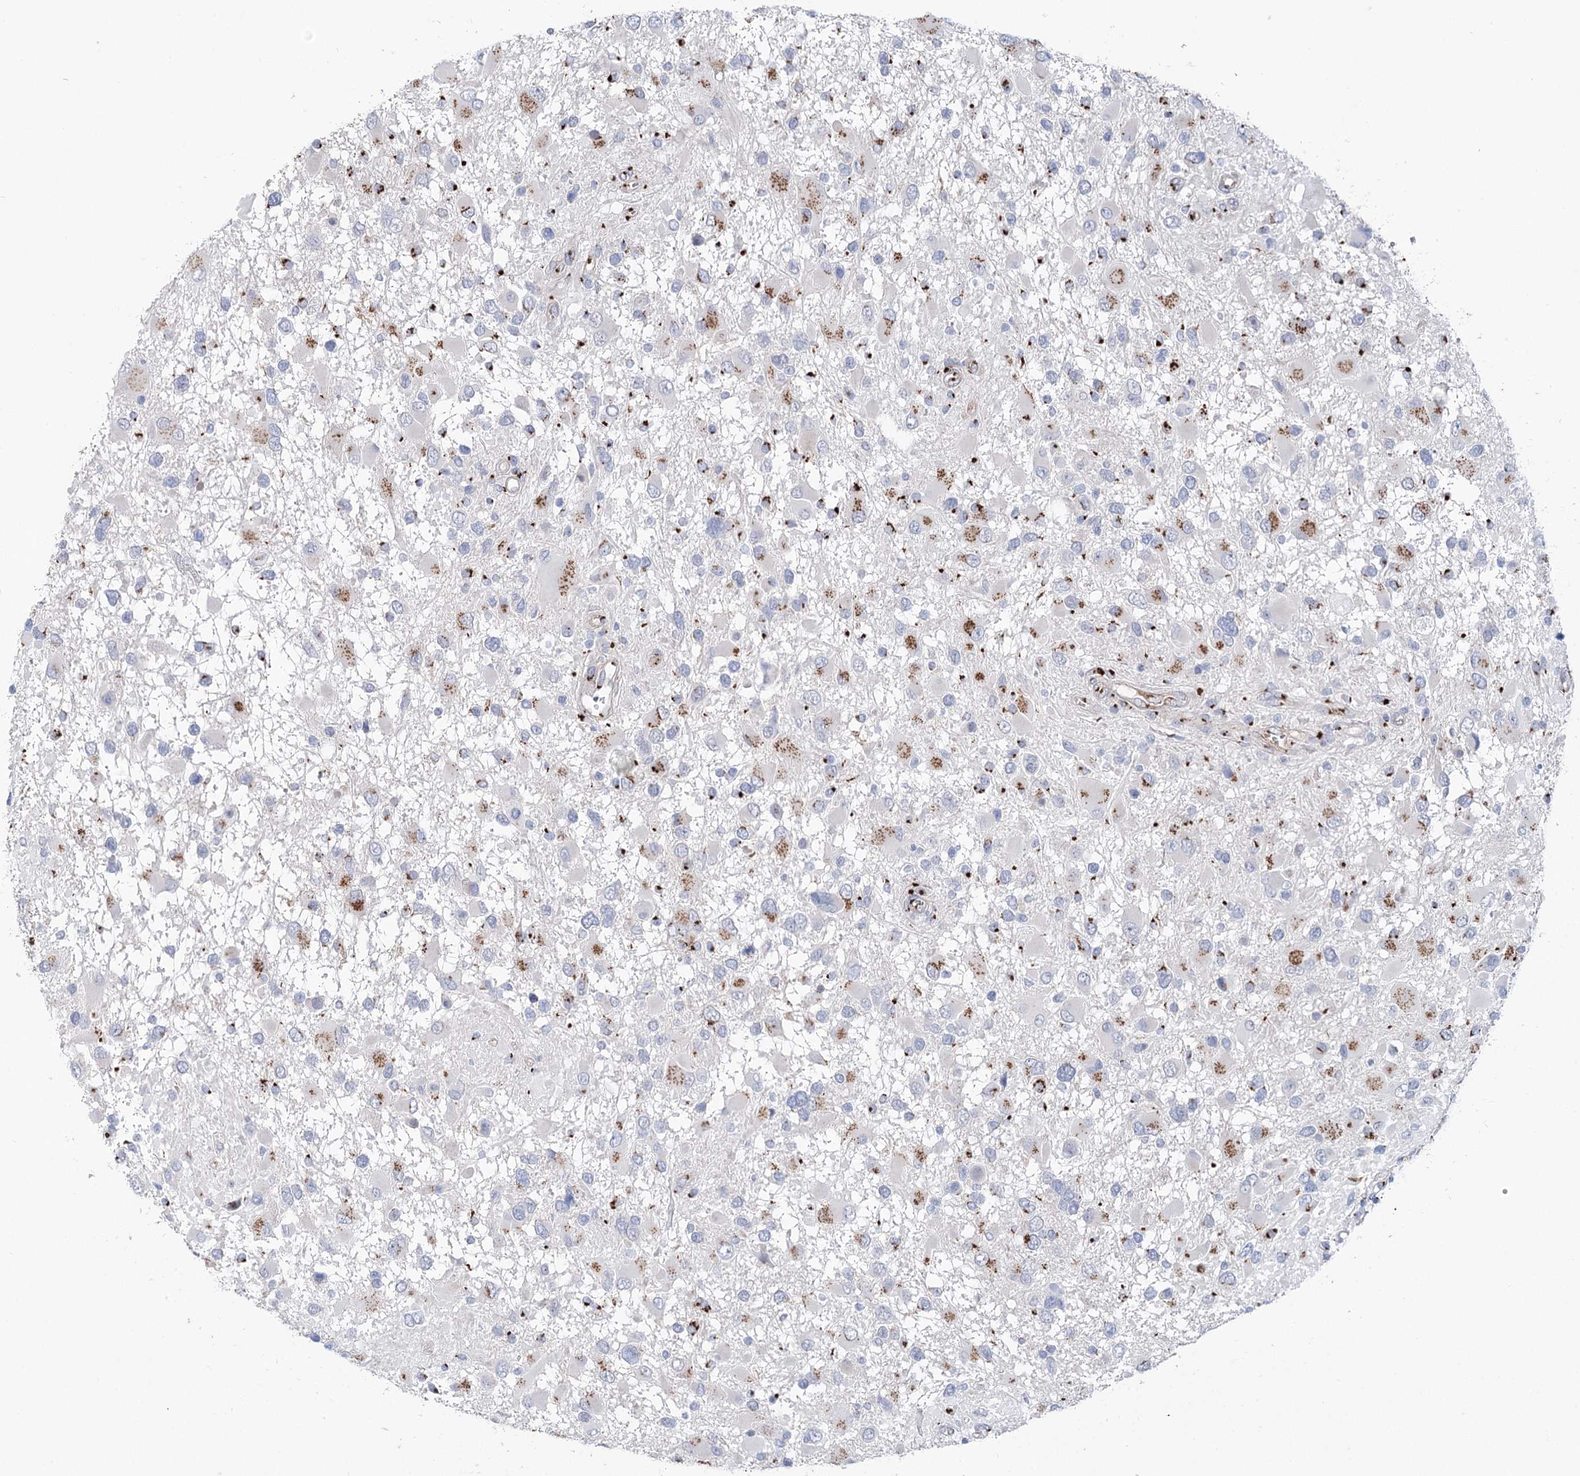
{"staining": {"intensity": "moderate", "quantity": "25%-75%", "location": "cytoplasmic/membranous"}, "tissue": "glioma", "cell_type": "Tumor cells", "image_type": "cancer", "snomed": [{"axis": "morphology", "description": "Glioma, malignant, High grade"}, {"axis": "topography", "description": "Brain"}], "caption": "Human glioma stained with a protein marker demonstrates moderate staining in tumor cells.", "gene": "TMEM165", "patient": {"sex": "male", "age": 53}}